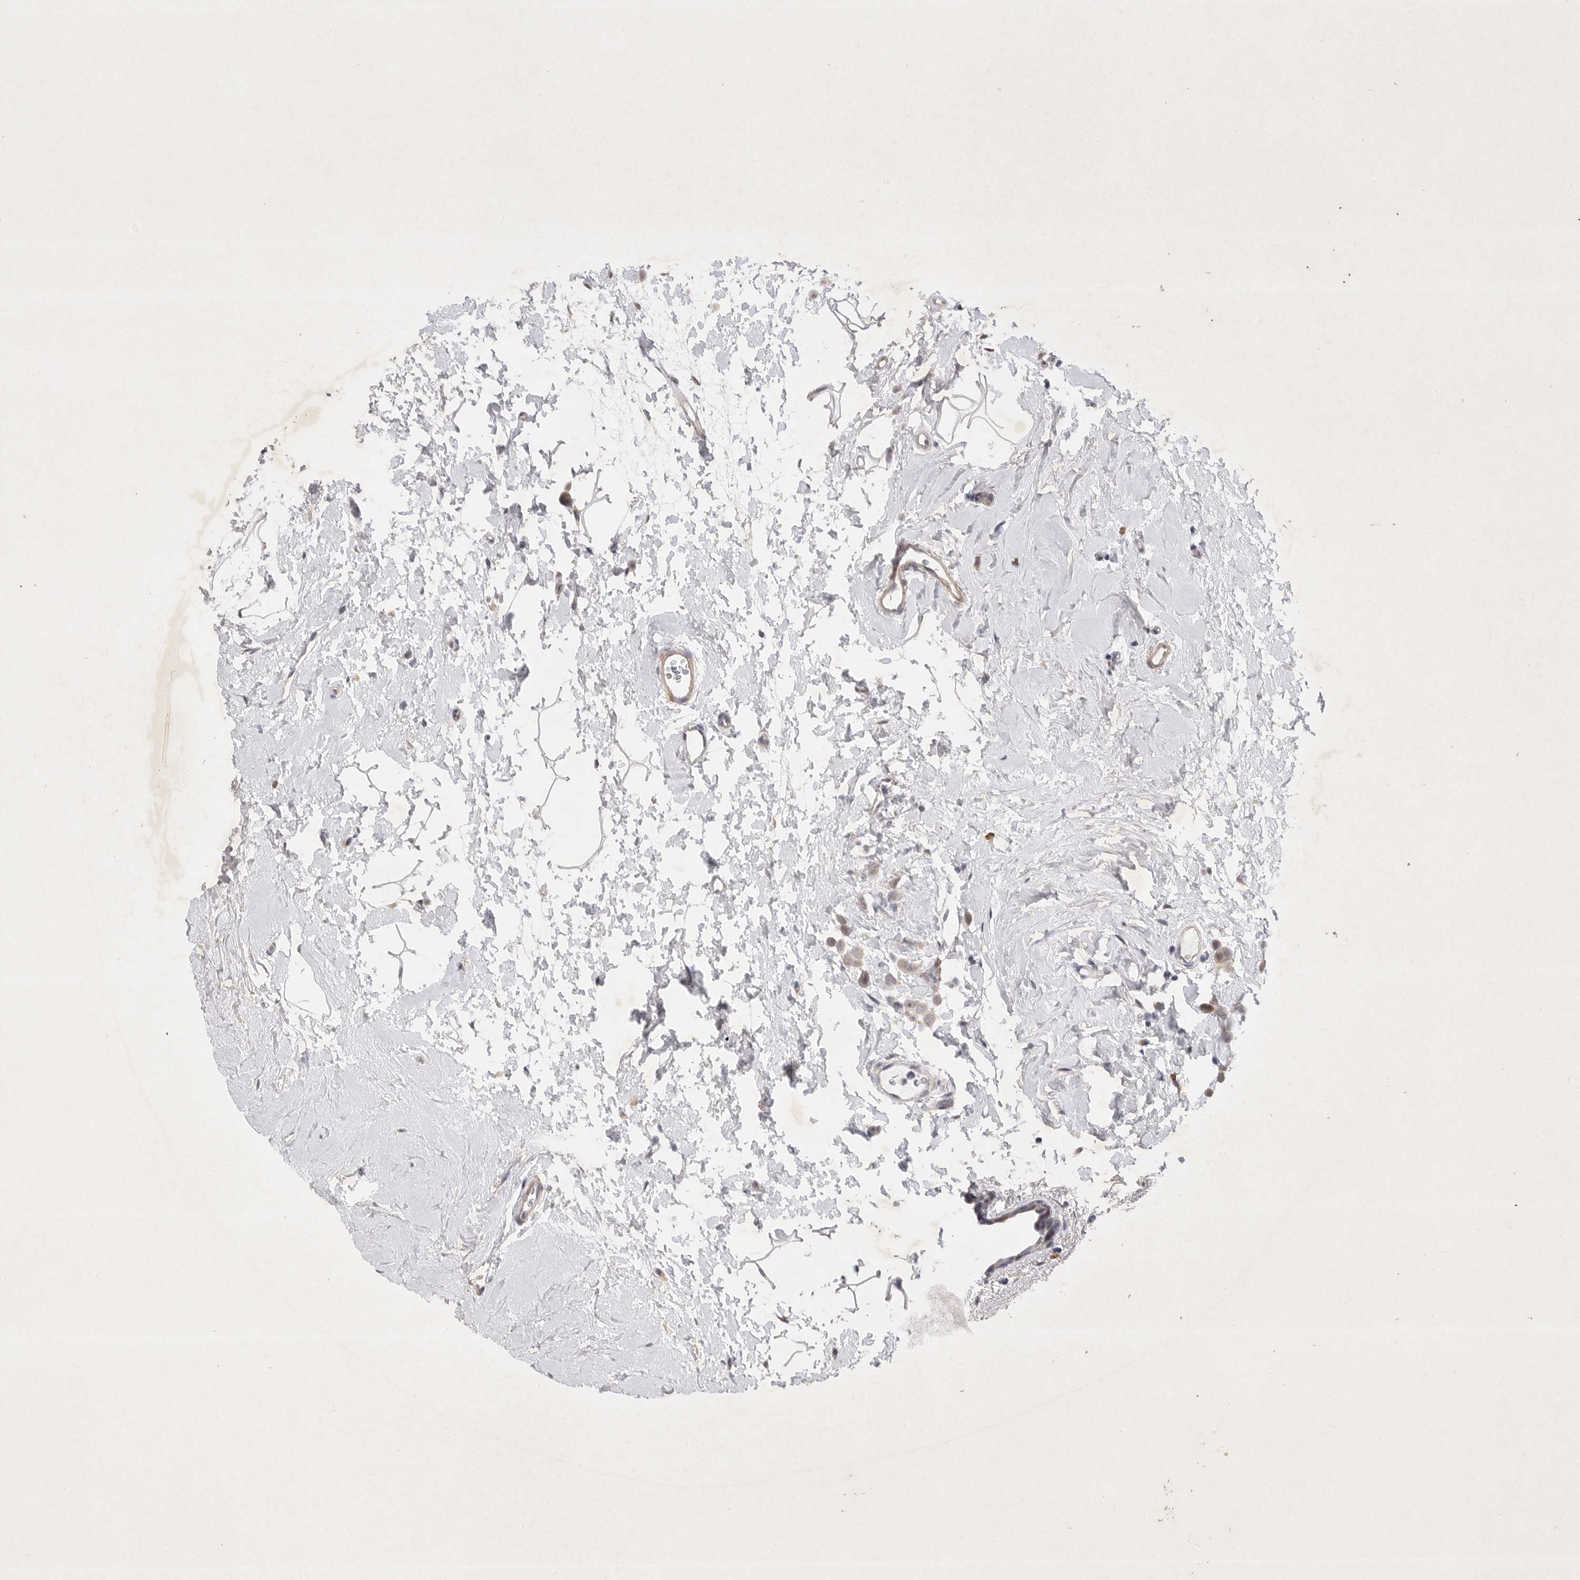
{"staining": {"intensity": "weak", "quantity": "<25%", "location": "cytoplasmic/membranous"}, "tissue": "breast cancer", "cell_type": "Tumor cells", "image_type": "cancer", "snomed": [{"axis": "morphology", "description": "Lobular carcinoma"}, {"axis": "topography", "description": "Breast"}], "caption": "The histopathology image exhibits no significant staining in tumor cells of breast cancer.", "gene": "EDEM3", "patient": {"sex": "female", "age": 47}}